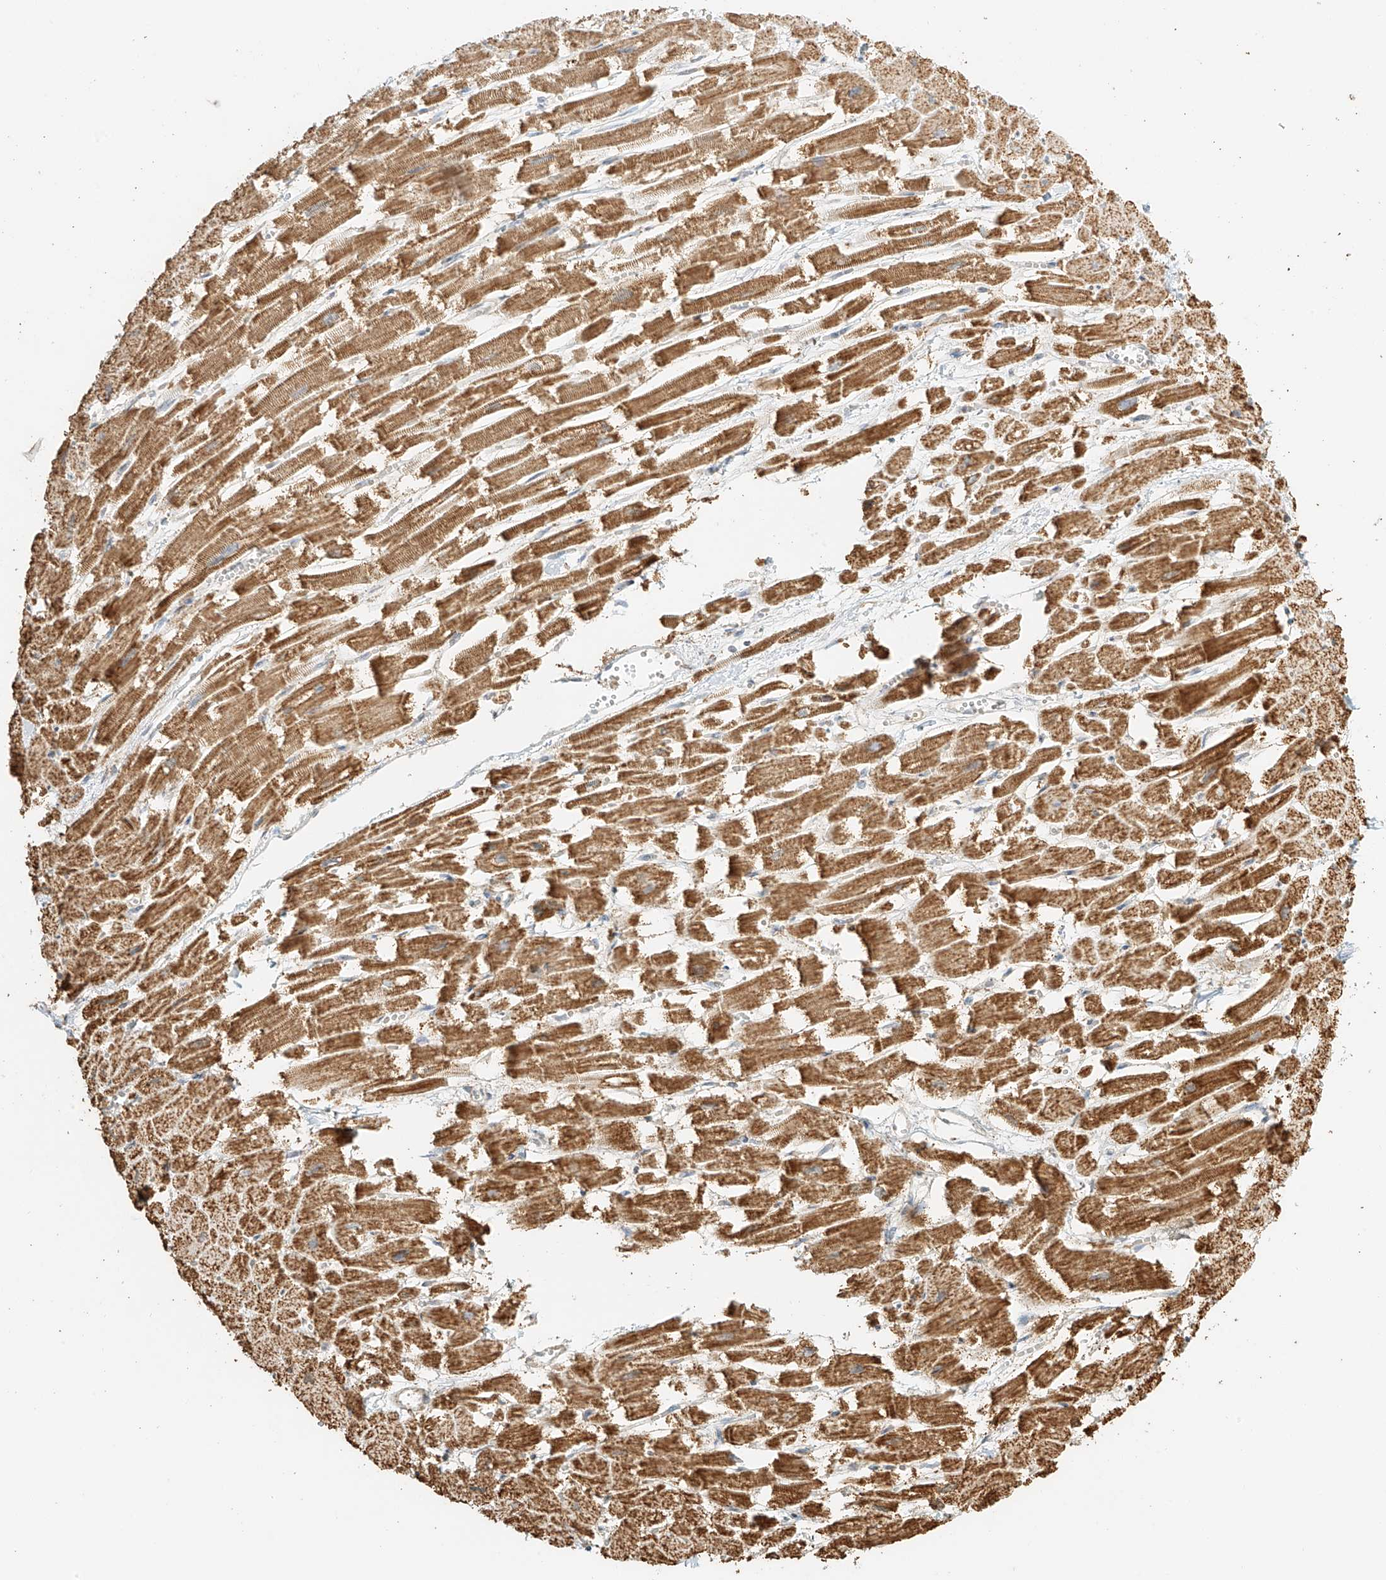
{"staining": {"intensity": "moderate", "quantity": ">75%", "location": "cytoplasmic/membranous"}, "tissue": "heart muscle", "cell_type": "Cardiomyocytes", "image_type": "normal", "snomed": [{"axis": "morphology", "description": "Normal tissue, NOS"}, {"axis": "topography", "description": "Heart"}], "caption": "The micrograph shows immunohistochemical staining of benign heart muscle. There is moderate cytoplasmic/membranous expression is present in about >75% of cardiomyocytes. (DAB = brown stain, brightfield microscopy at high magnification).", "gene": "MIPEP", "patient": {"sex": "male", "age": 54}}